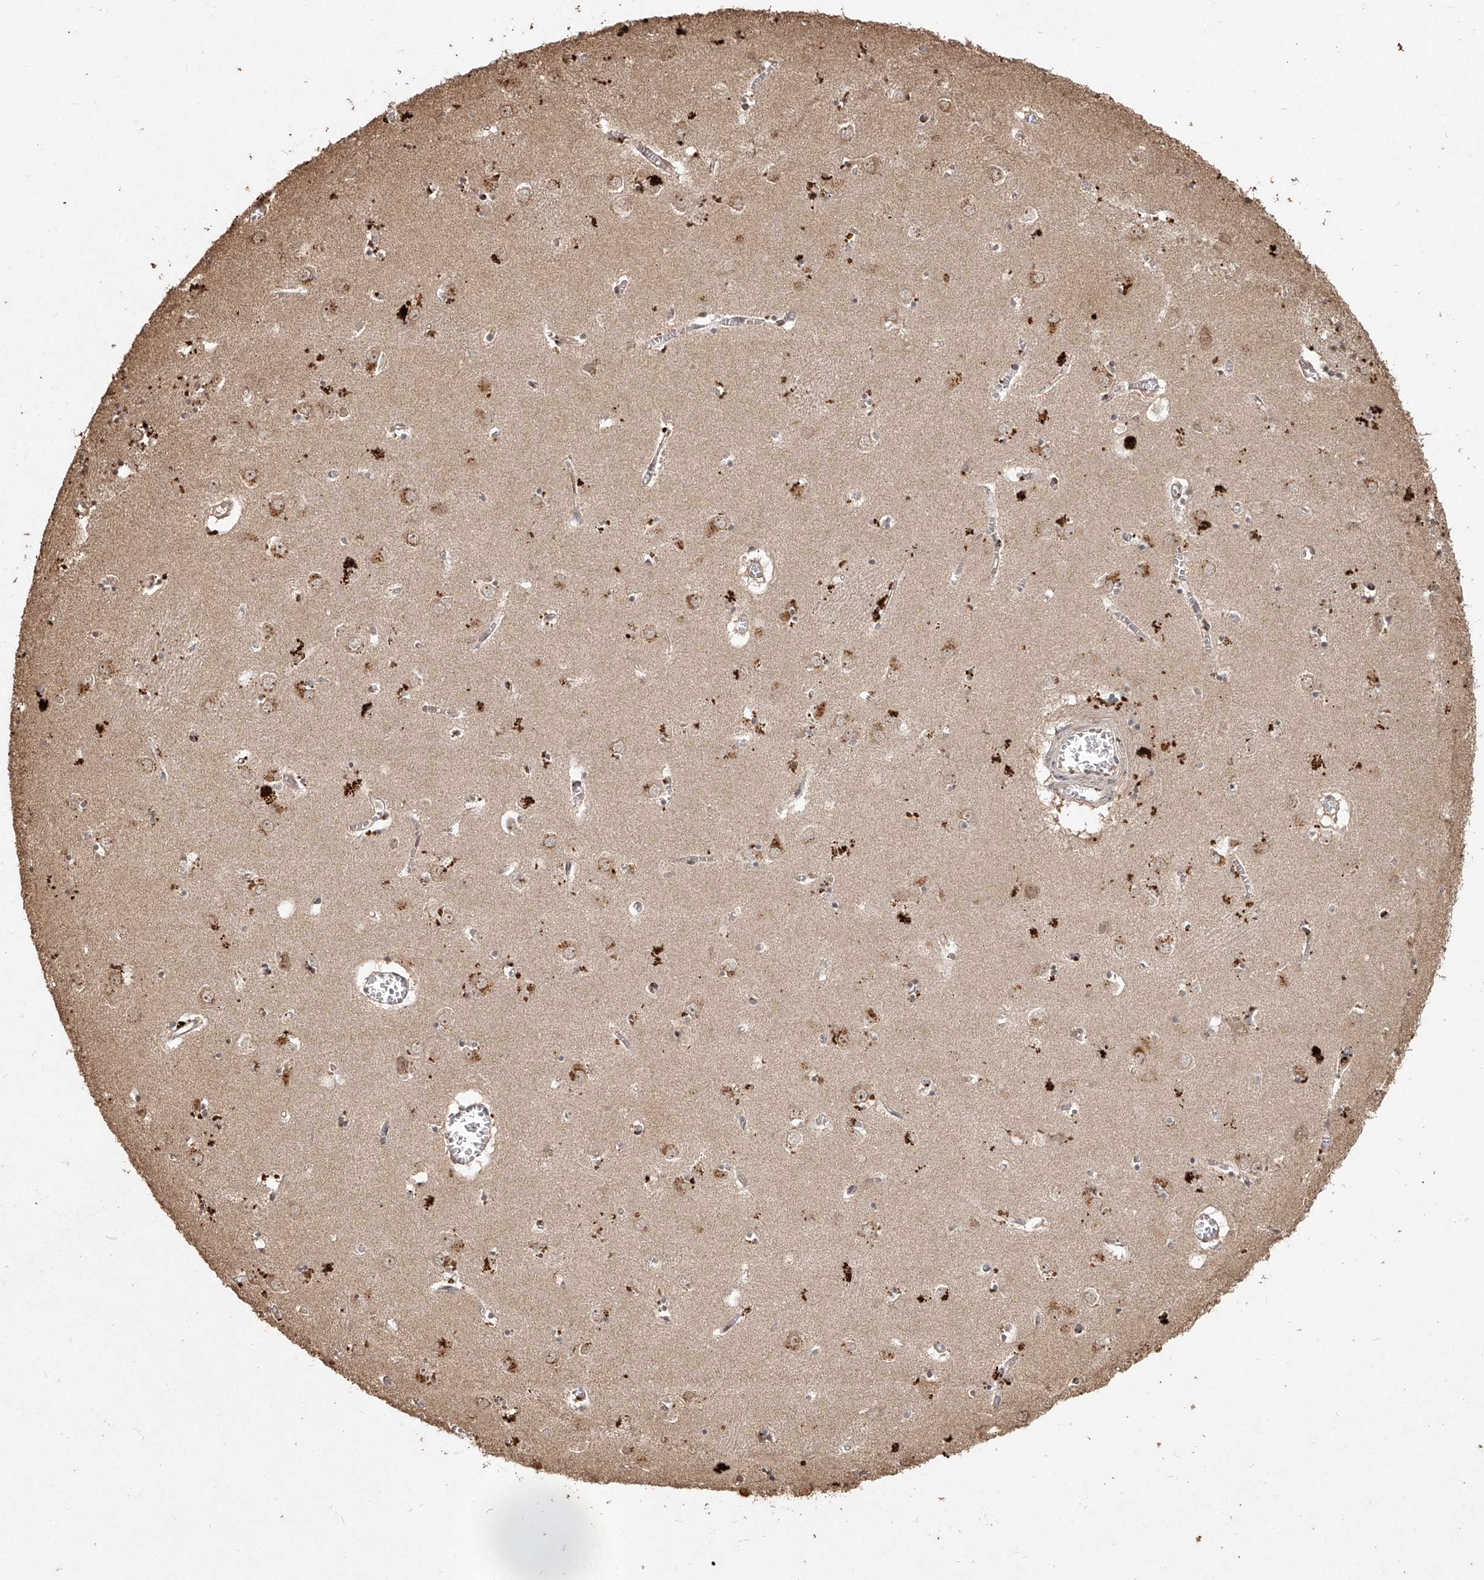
{"staining": {"intensity": "moderate", "quantity": "25%-75%", "location": "cytoplasmic/membranous"}, "tissue": "caudate", "cell_type": "Glial cells", "image_type": "normal", "snomed": [{"axis": "morphology", "description": "Normal tissue, NOS"}, {"axis": "topography", "description": "Lateral ventricle wall"}], "caption": "Caudate was stained to show a protein in brown. There is medium levels of moderate cytoplasmic/membranous staining in approximately 25%-75% of glial cells. Immunohistochemistry (ihc) stains the protein in brown and the nuclei are stained blue.", "gene": "UBE2K", "patient": {"sex": "male", "age": 70}}